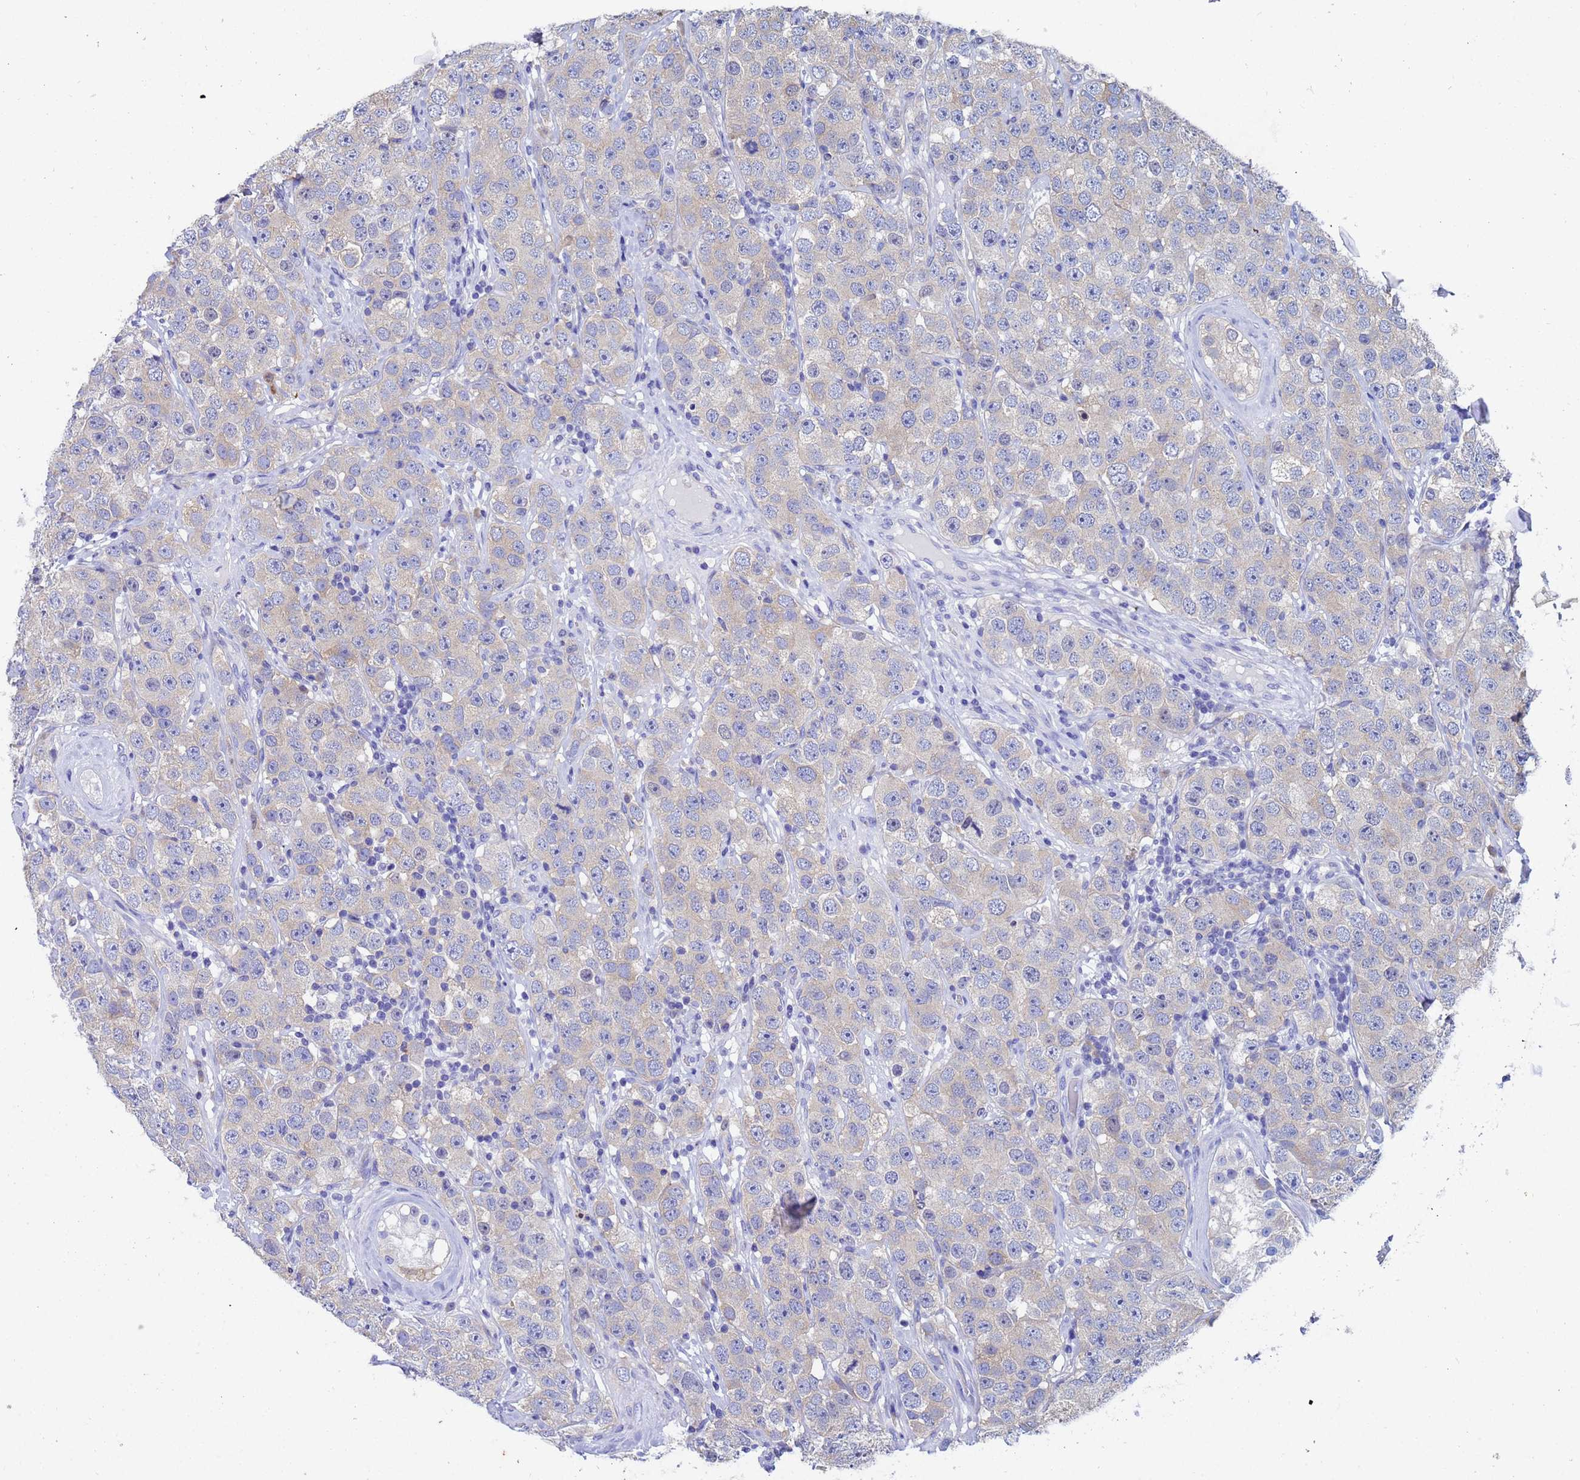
{"staining": {"intensity": "negative", "quantity": "none", "location": "none"}, "tissue": "testis cancer", "cell_type": "Tumor cells", "image_type": "cancer", "snomed": [{"axis": "morphology", "description": "Seminoma, NOS"}, {"axis": "topography", "description": "Testis"}], "caption": "A histopathology image of testis cancer stained for a protein demonstrates no brown staining in tumor cells.", "gene": "UBE2O", "patient": {"sex": "male", "age": 28}}